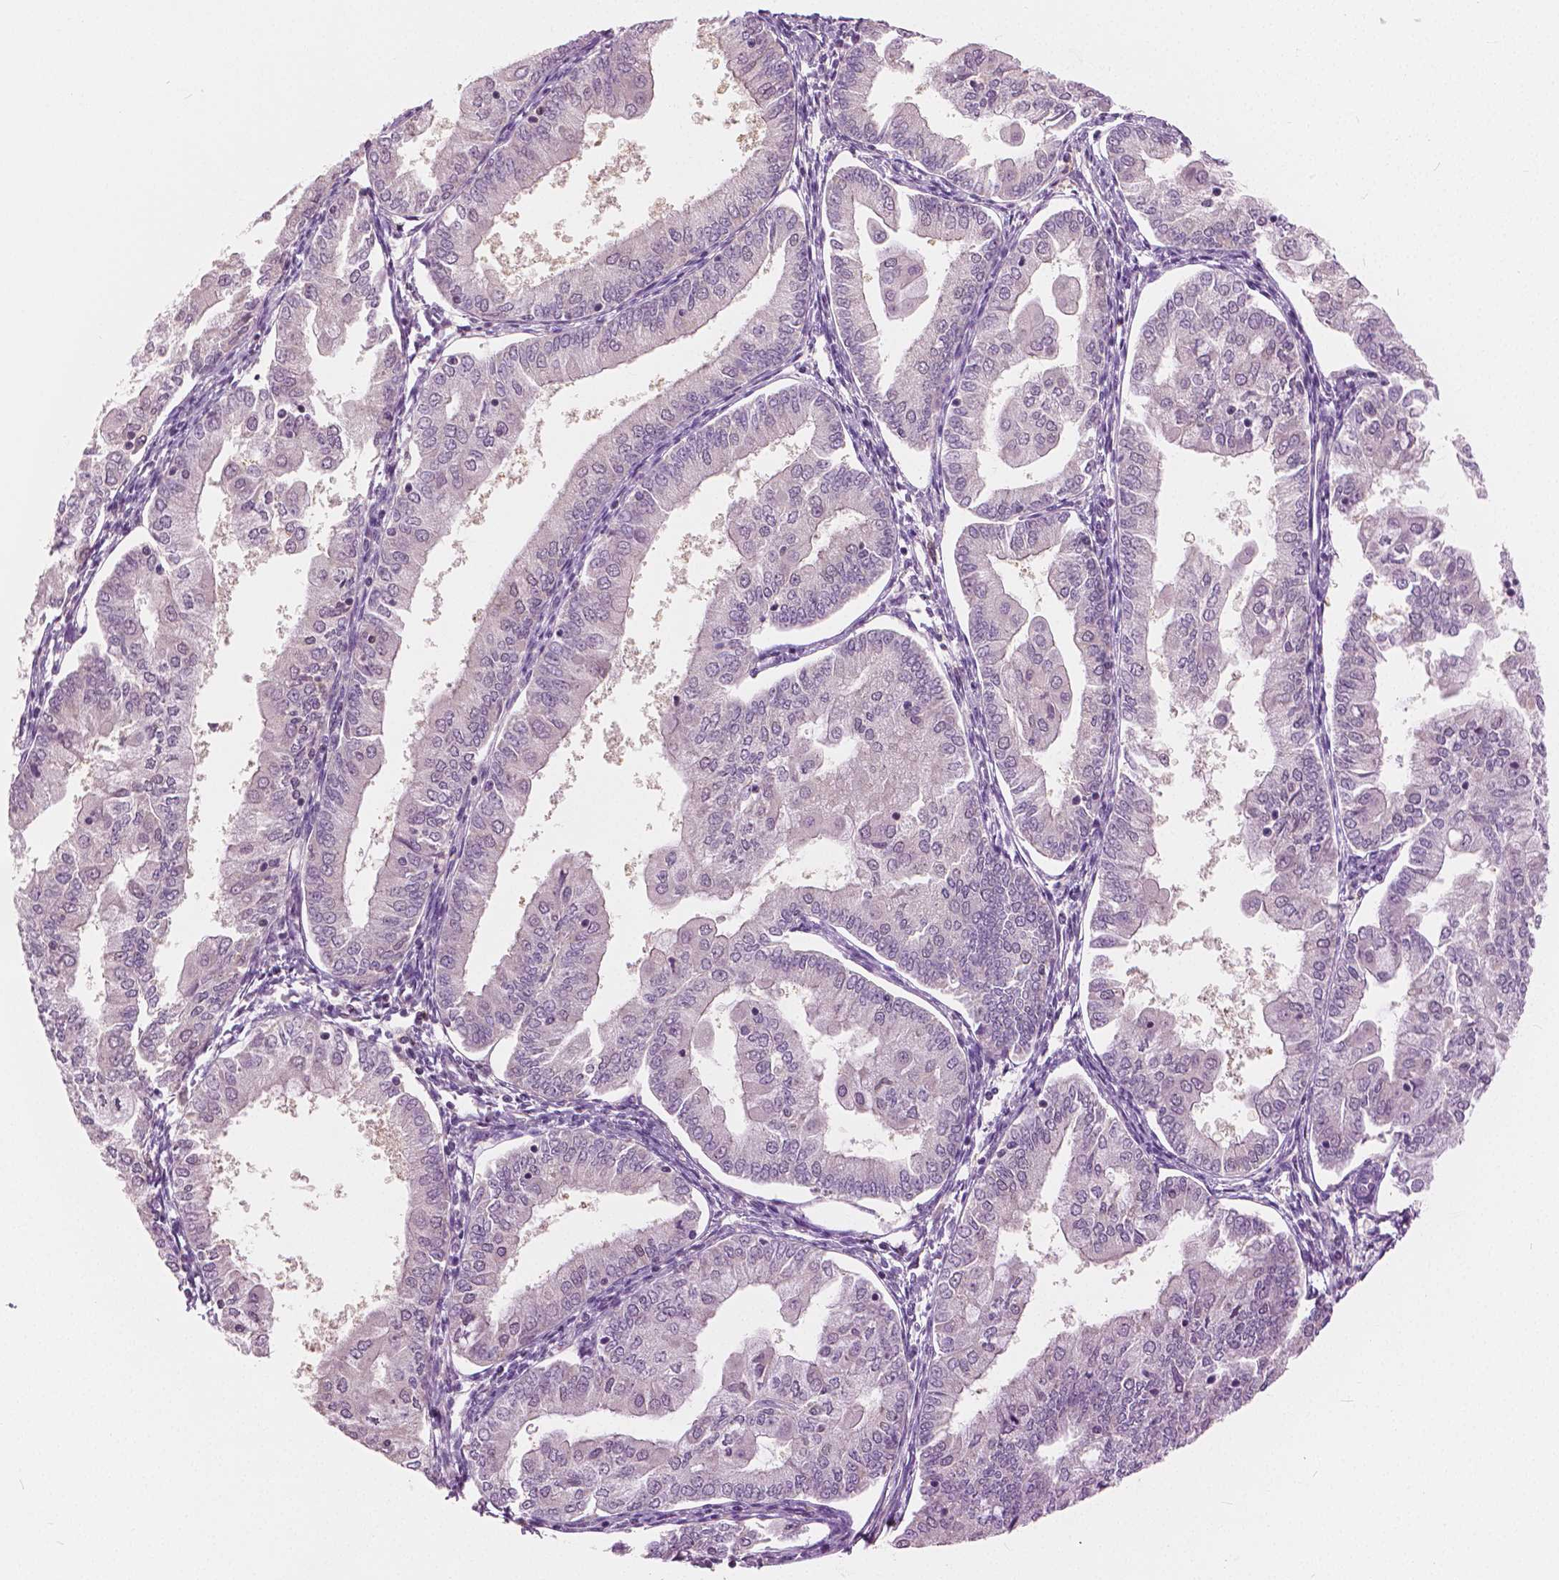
{"staining": {"intensity": "negative", "quantity": "none", "location": "none"}, "tissue": "endometrial cancer", "cell_type": "Tumor cells", "image_type": "cancer", "snomed": [{"axis": "morphology", "description": "Adenocarcinoma, NOS"}, {"axis": "topography", "description": "Endometrium"}], "caption": "Human endometrial cancer (adenocarcinoma) stained for a protein using IHC exhibits no expression in tumor cells.", "gene": "GALM", "patient": {"sex": "female", "age": 55}}